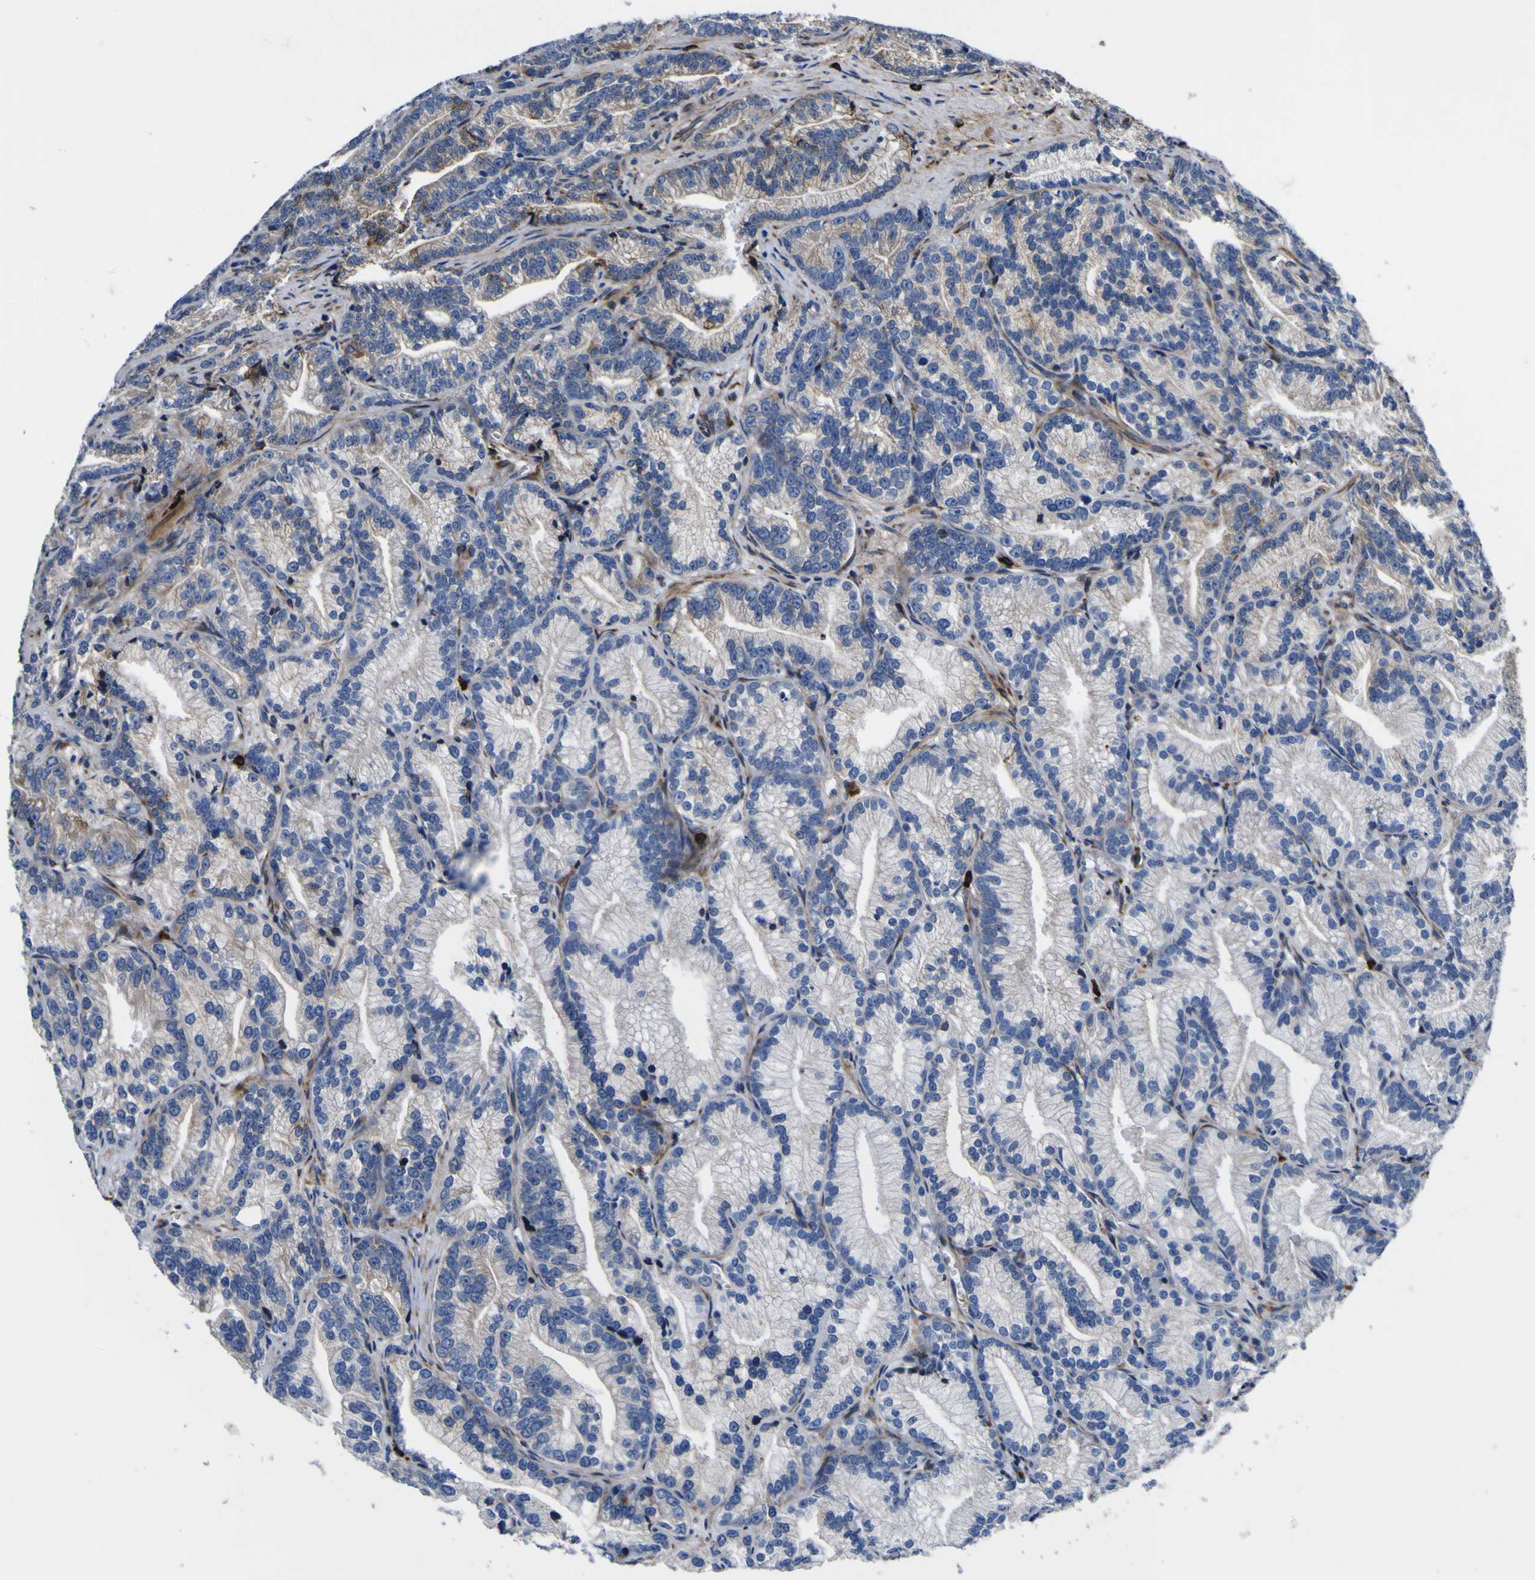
{"staining": {"intensity": "weak", "quantity": "<25%", "location": "cytoplasmic/membranous"}, "tissue": "prostate cancer", "cell_type": "Tumor cells", "image_type": "cancer", "snomed": [{"axis": "morphology", "description": "Adenocarcinoma, Low grade"}, {"axis": "topography", "description": "Prostate"}], "caption": "Protein analysis of adenocarcinoma (low-grade) (prostate) shows no significant staining in tumor cells.", "gene": "SCD", "patient": {"sex": "male", "age": 89}}